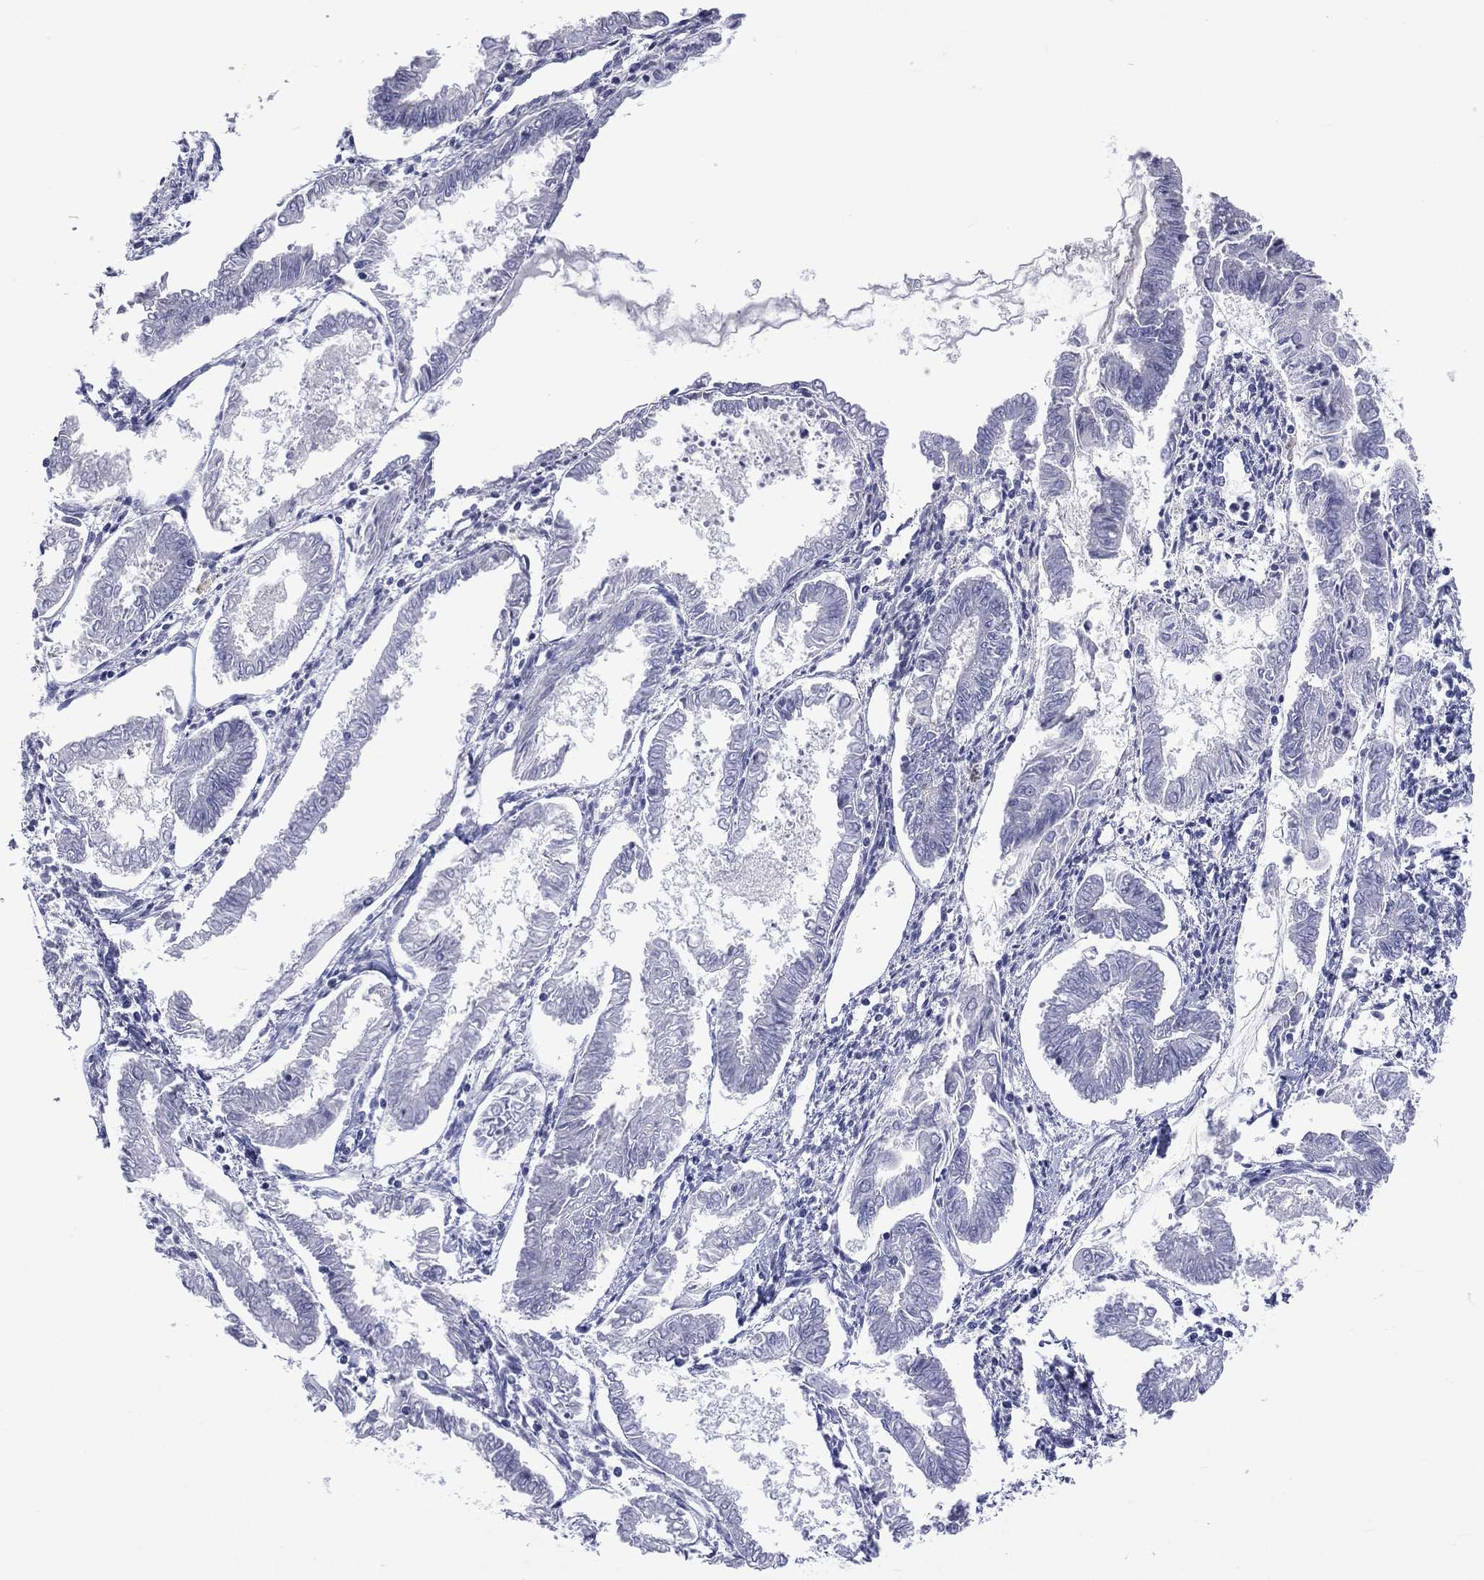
{"staining": {"intensity": "negative", "quantity": "none", "location": "none"}, "tissue": "endometrial cancer", "cell_type": "Tumor cells", "image_type": "cancer", "snomed": [{"axis": "morphology", "description": "Adenocarcinoma, NOS"}, {"axis": "topography", "description": "Endometrium"}], "caption": "DAB immunohistochemical staining of endometrial cancer displays no significant positivity in tumor cells.", "gene": "SSX1", "patient": {"sex": "female", "age": 68}}